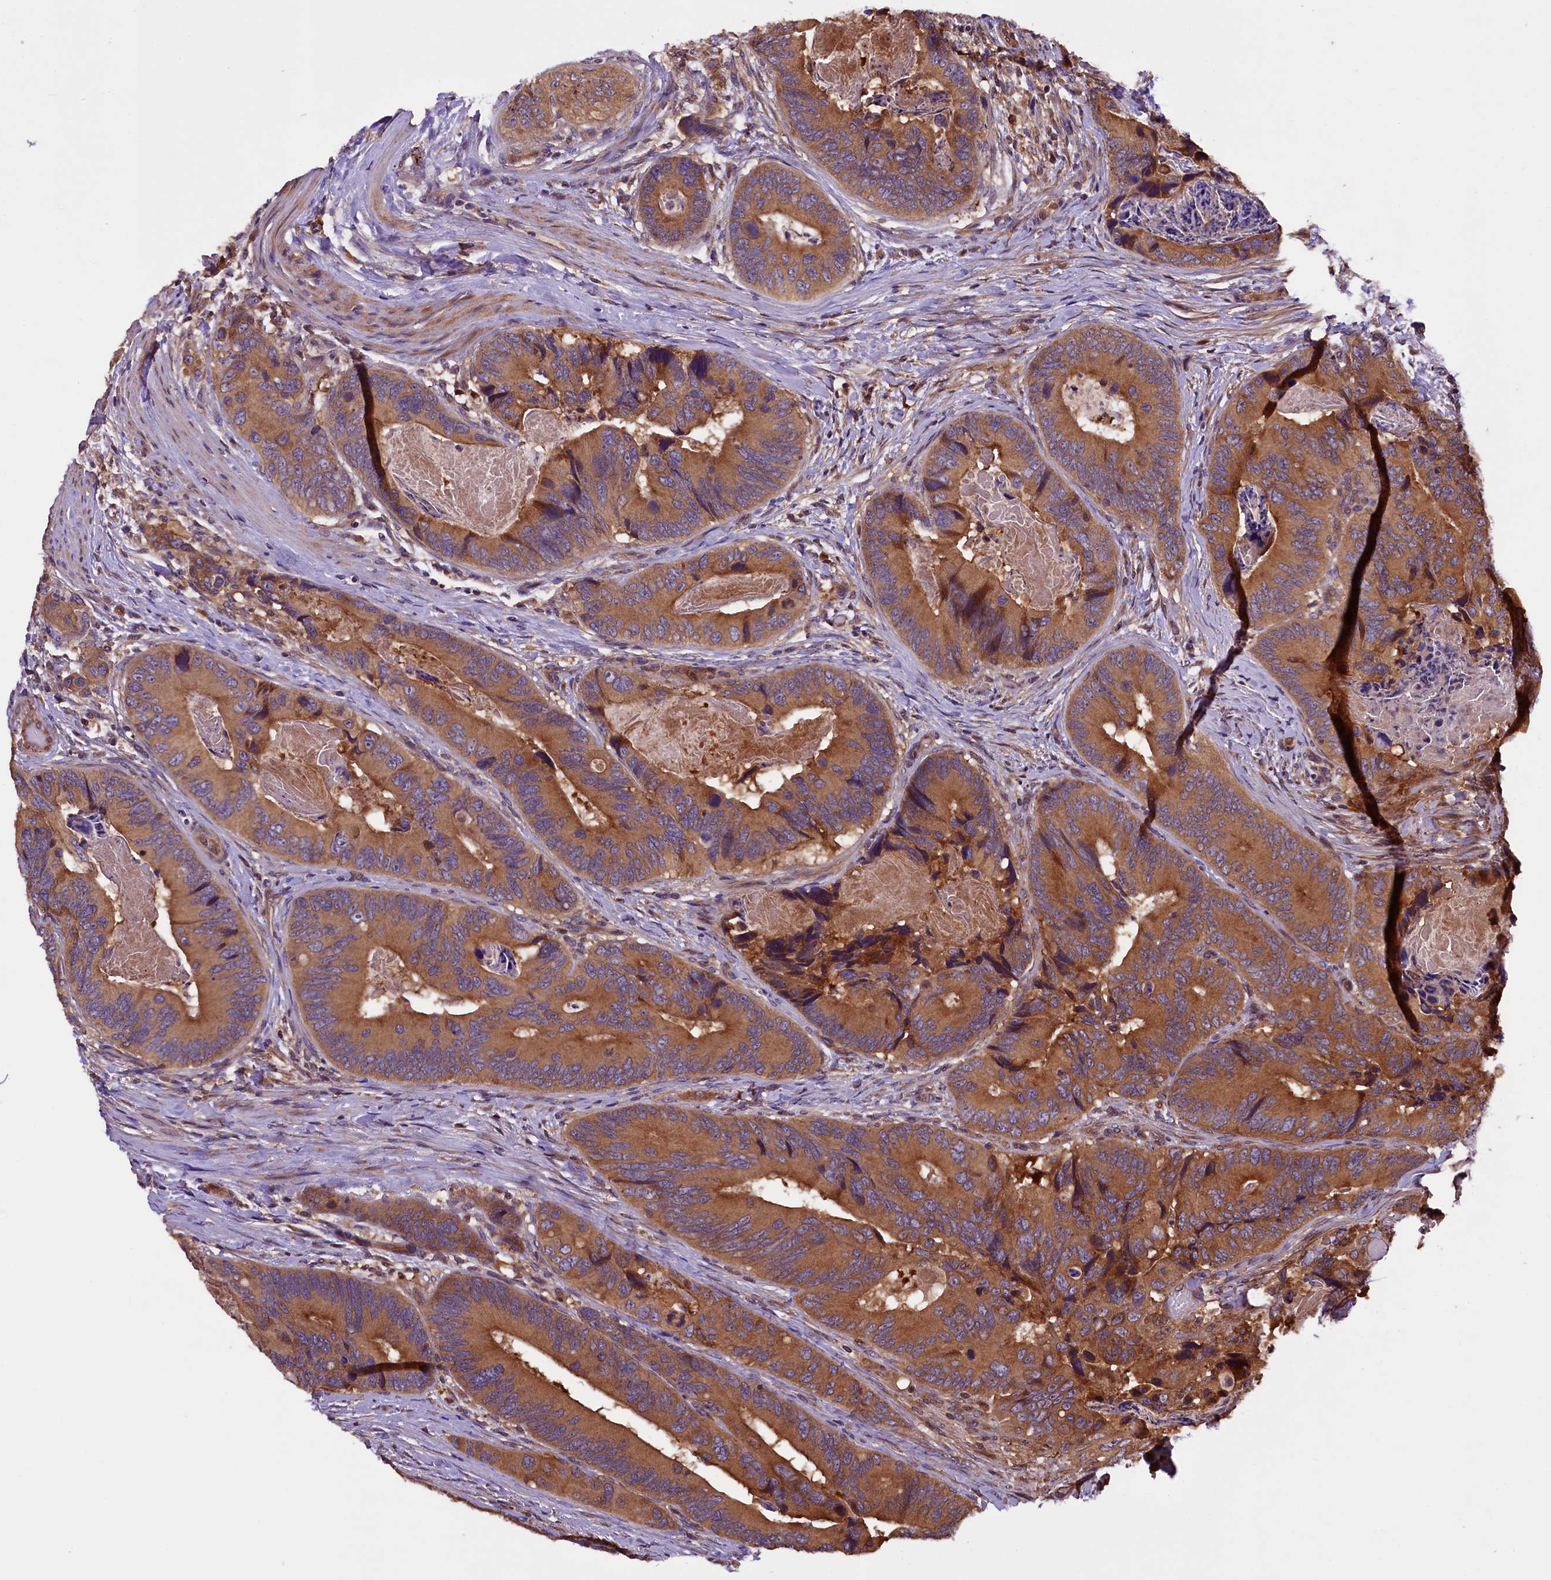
{"staining": {"intensity": "strong", "quantity": ">75%", "location": "cytoplasmic/membranous"}, "tissue": "colorectal cancer", "cell_type": "Tumor cells", "image_type": "cancer", "snomed": [{"axis": "morphology", "description": "Adenocarcinoma, NOS"}, {"axis": "topography", "description": "Colon"}], "caption": "Protein staining displays strong cytoplasmic/membranous positivity in approximately >75% of tumor cells in adenocarcinoma (colorectal).", "gene": "KLC2", "patient": {"sex": "male", "age": 84}}